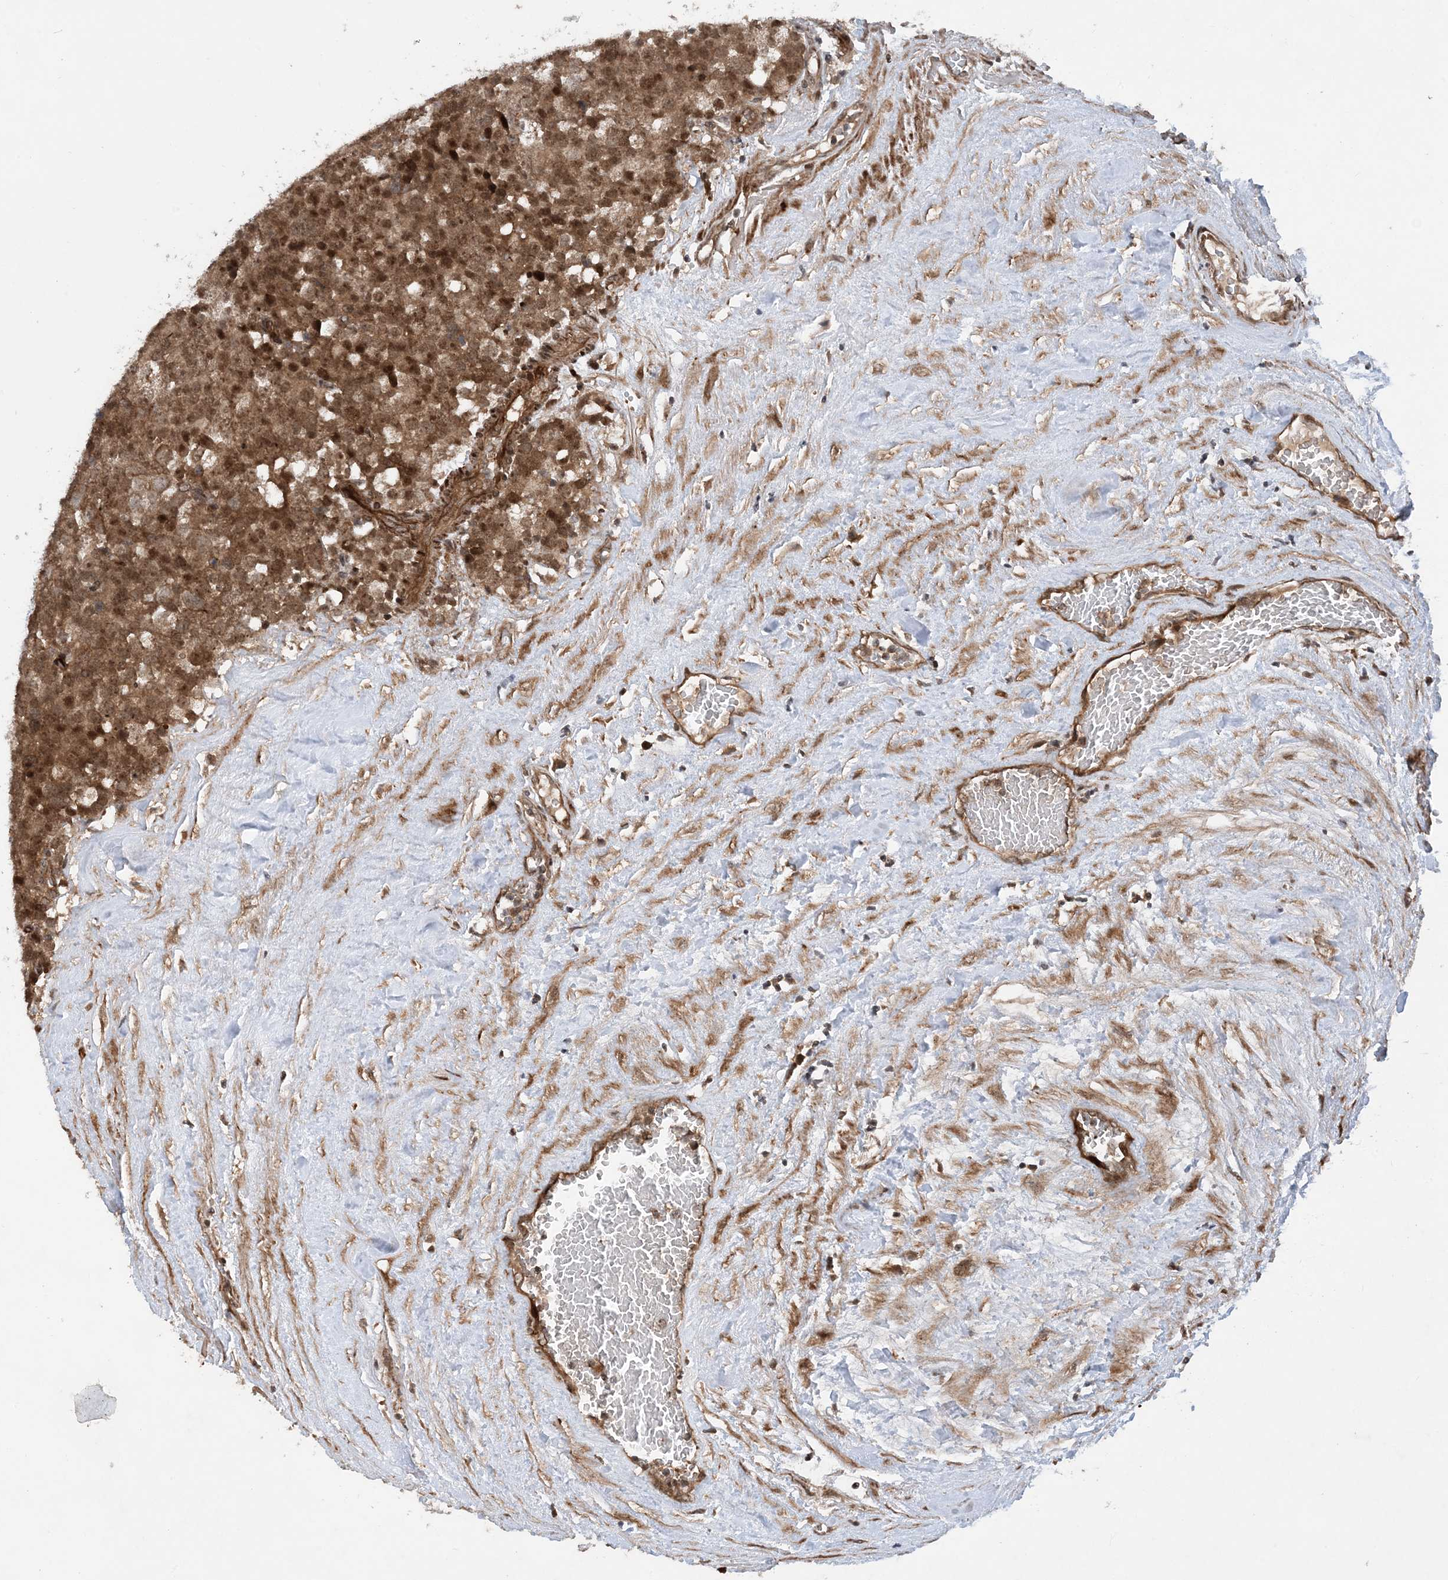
{"staining": {"intensity": "moderate", "quantity": ">75%", "location": "cytoplasmic/membranous,nuclear"}, "tissue": "testis cancer", "cell_type": "Tumor cells", "image_type": "cancer", "snomed": [{"axis": "morphology", "description": "Seminoma, NOS"}, {"axis": "topography", "description": "Testis"}], "caption": "Tumor cells reveal medium levels of moderate cytoplasmic/membranous and nuclear expression in about >75% of cells in human testis cancer.", "gene": "HEMK1", "patient": {"sex": "male", "age": 71}}